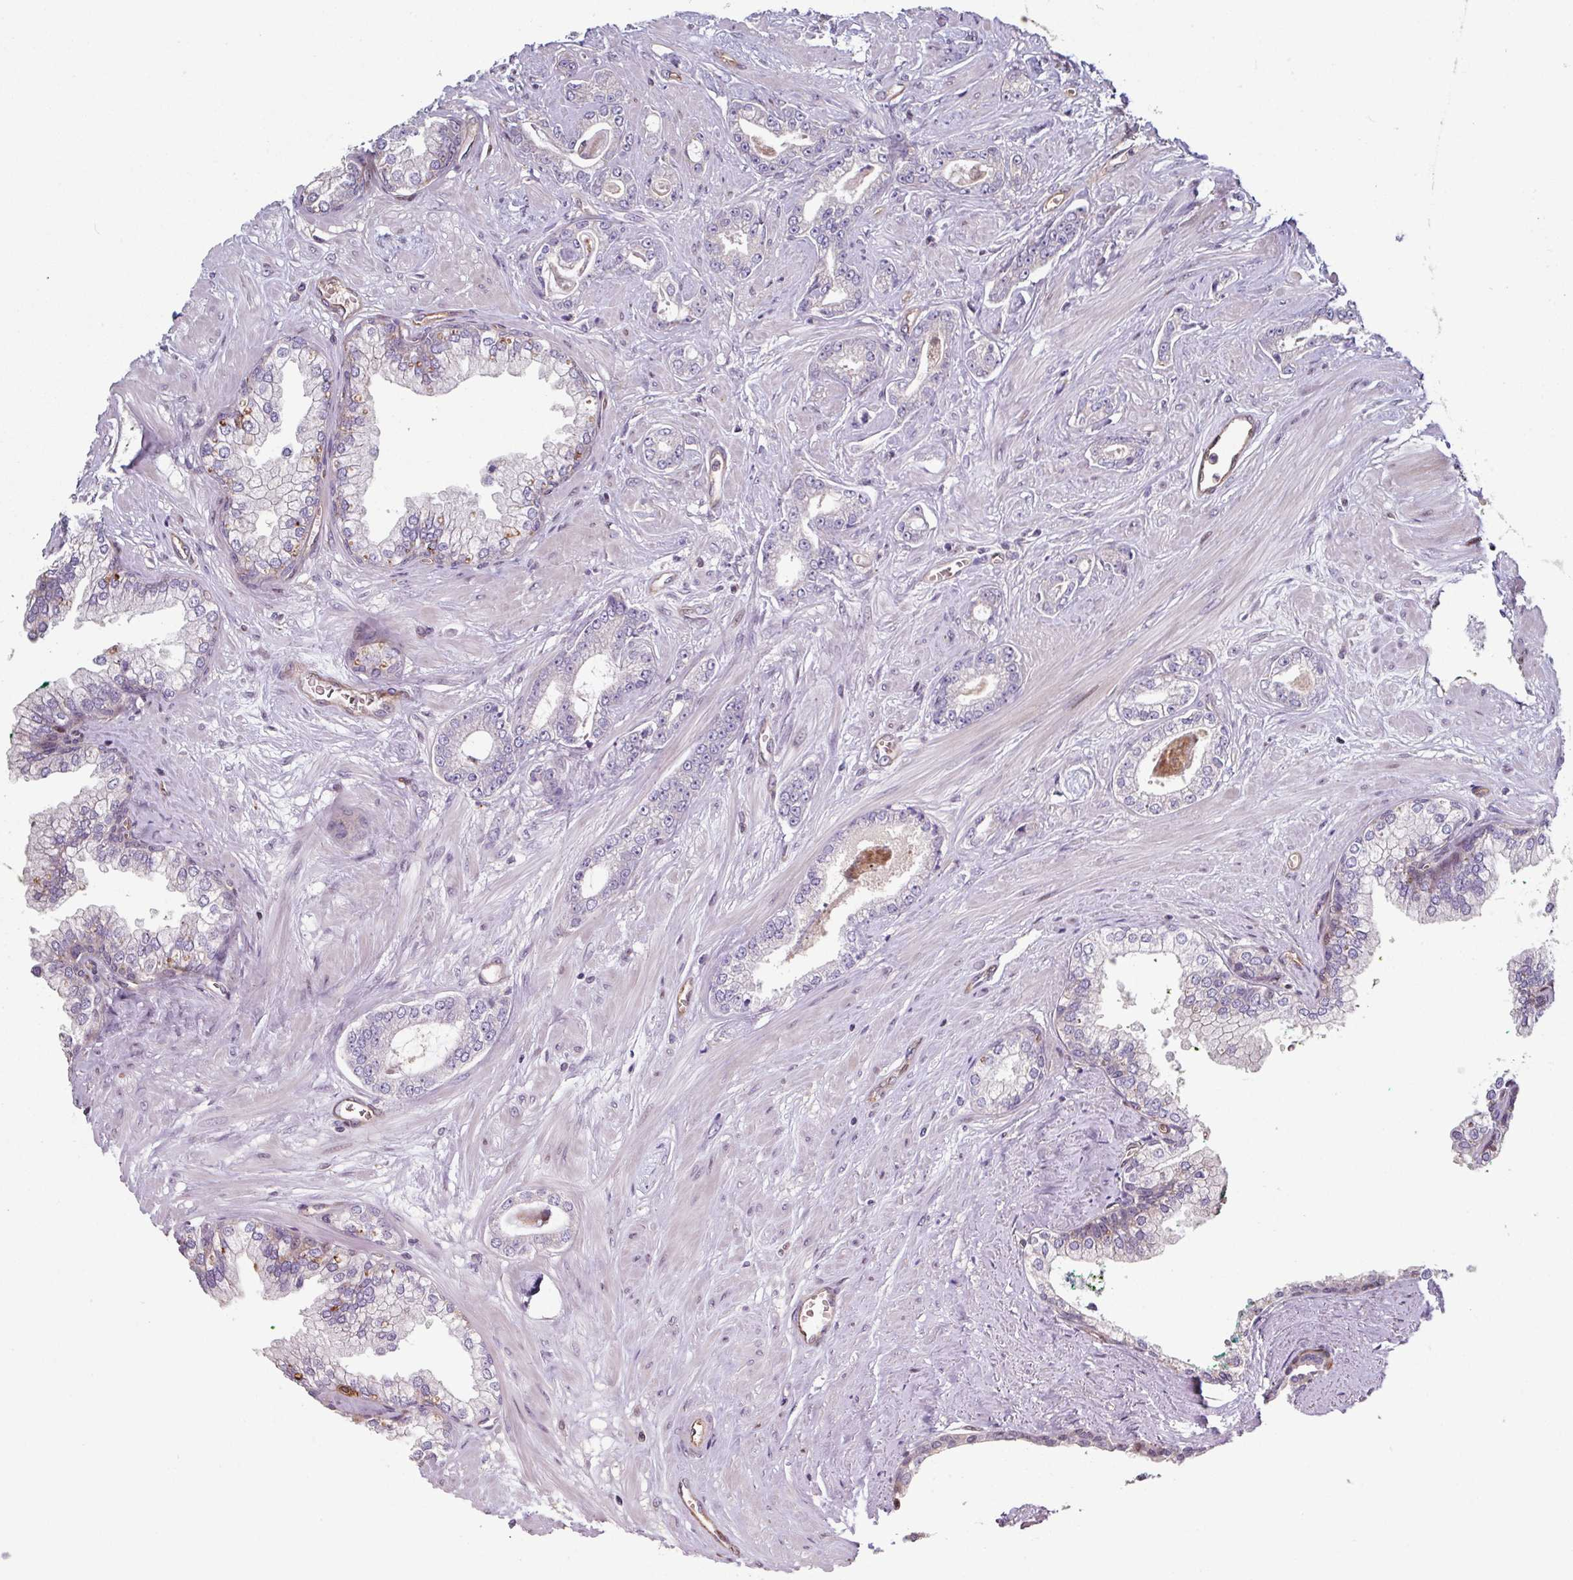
{"staining": {"intensity": "negative", "quantity": "none", "location": "none"}, "tissue": "prostate cancer", "cell_type": "Tumor cells", "image_type": "cancer", "snomed": [{"axis": "morphology", "description": "Adenocarcinoma, Low grade"}, {"axis": "topography", "description": "Prostate"}], "caption": "Immunohistochemistry image of neoplastic tissue: prostate cancer stained with DAB shows no significant protein staining in tumor cells. (Brightfield microscopy of DAB immunohistochemistry at high magnification).", "gene": "ANO9", "patient": {"sex": "male", "age": 60}}